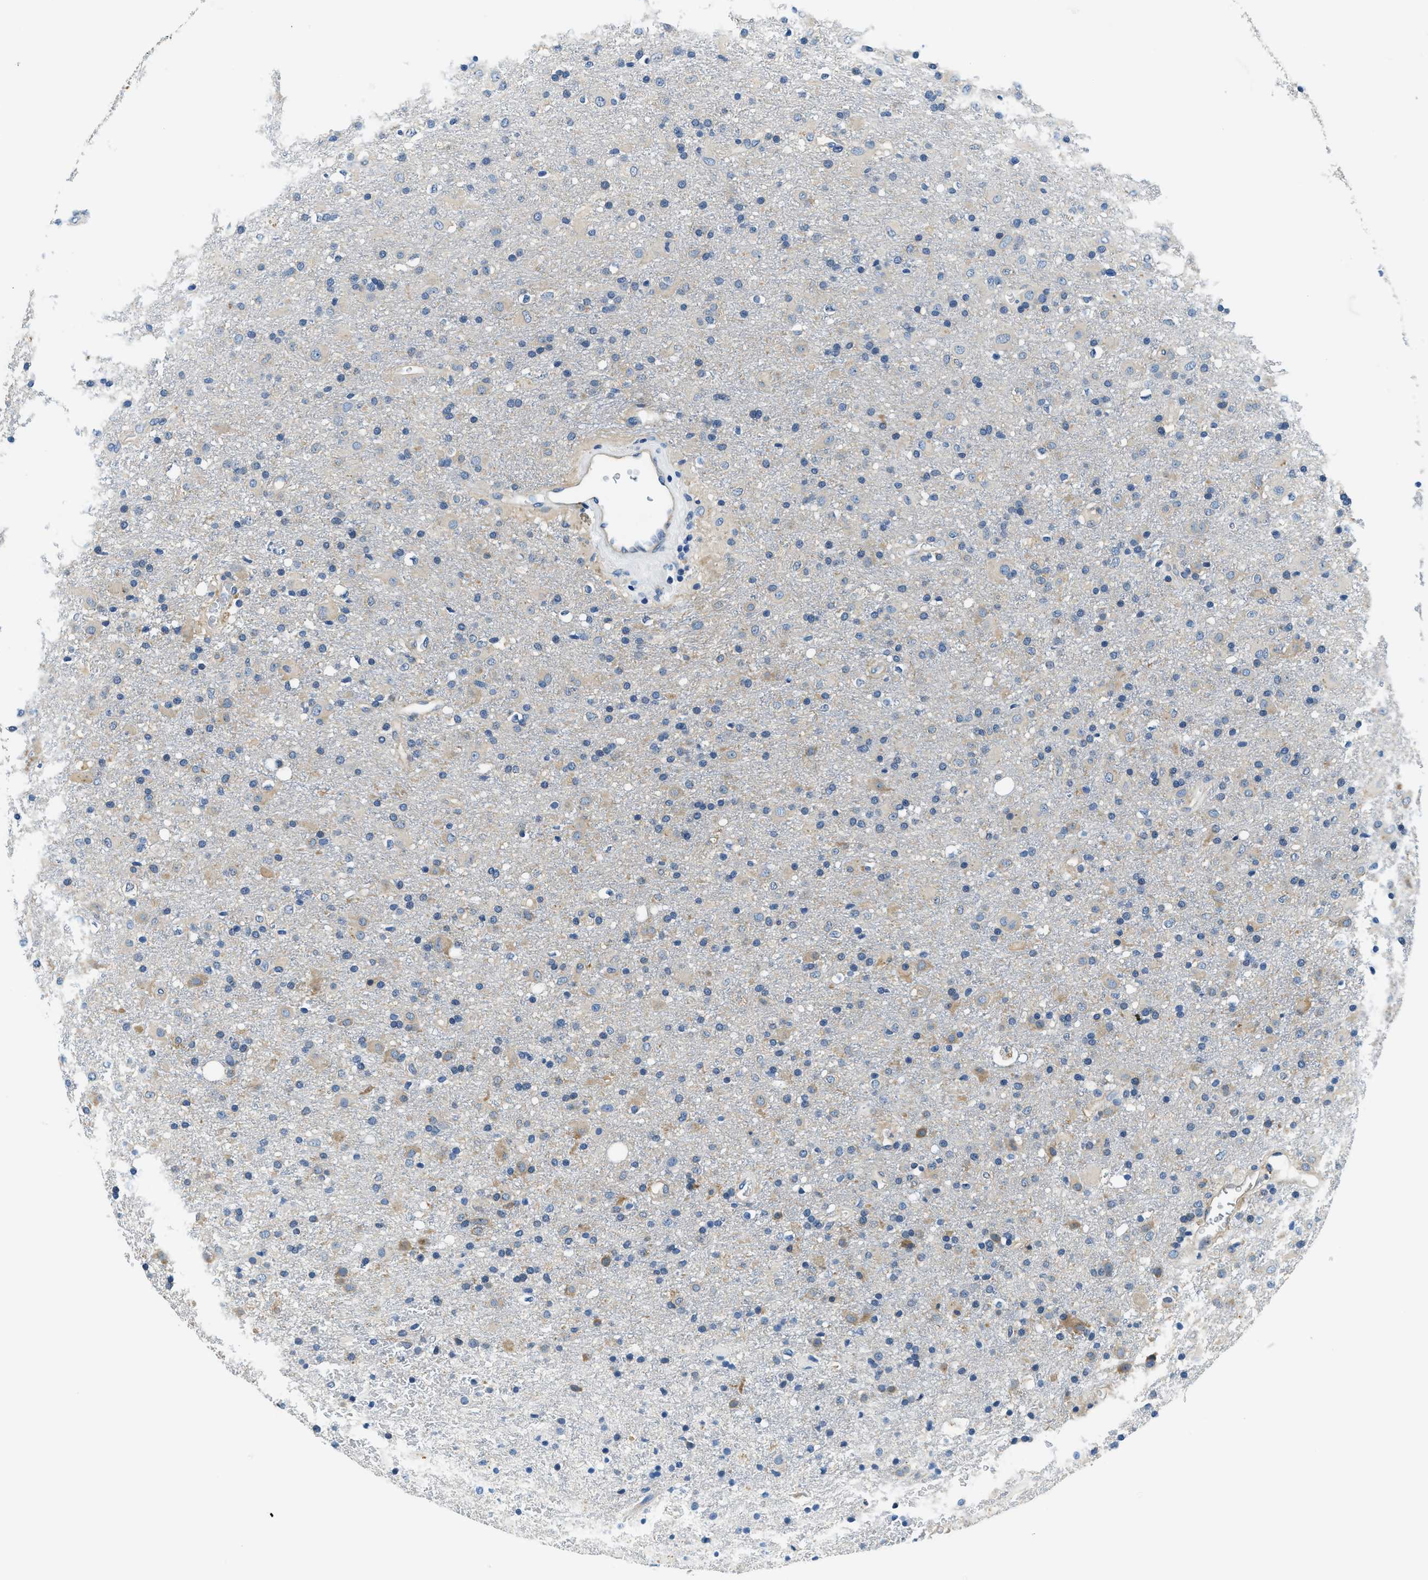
{"staining": {"intensity": "weak", "quantity": "25%-75%", "location": "cytoplasmic/membranous"}, "tissue": "glioma", "cell_type": "Tumor cells", "image_type": "cancer", "snomed": [{"axis": "morphology", "description": "Glioma, malignant, Low grade"}, {"axis": "topography", "description": "Brain"}], "caption": "Immunohistochemical staining of human glioma demonstrates weak cytoplasmic/membranous protein staining in approximately 25%-75% of tumor cells. (DAB (3,3'-diaminobenzidine) IHC with brightfield microscopy, high magnification).", "gene": "TWF1", "patient": {"sex": "male", "age": 65}}